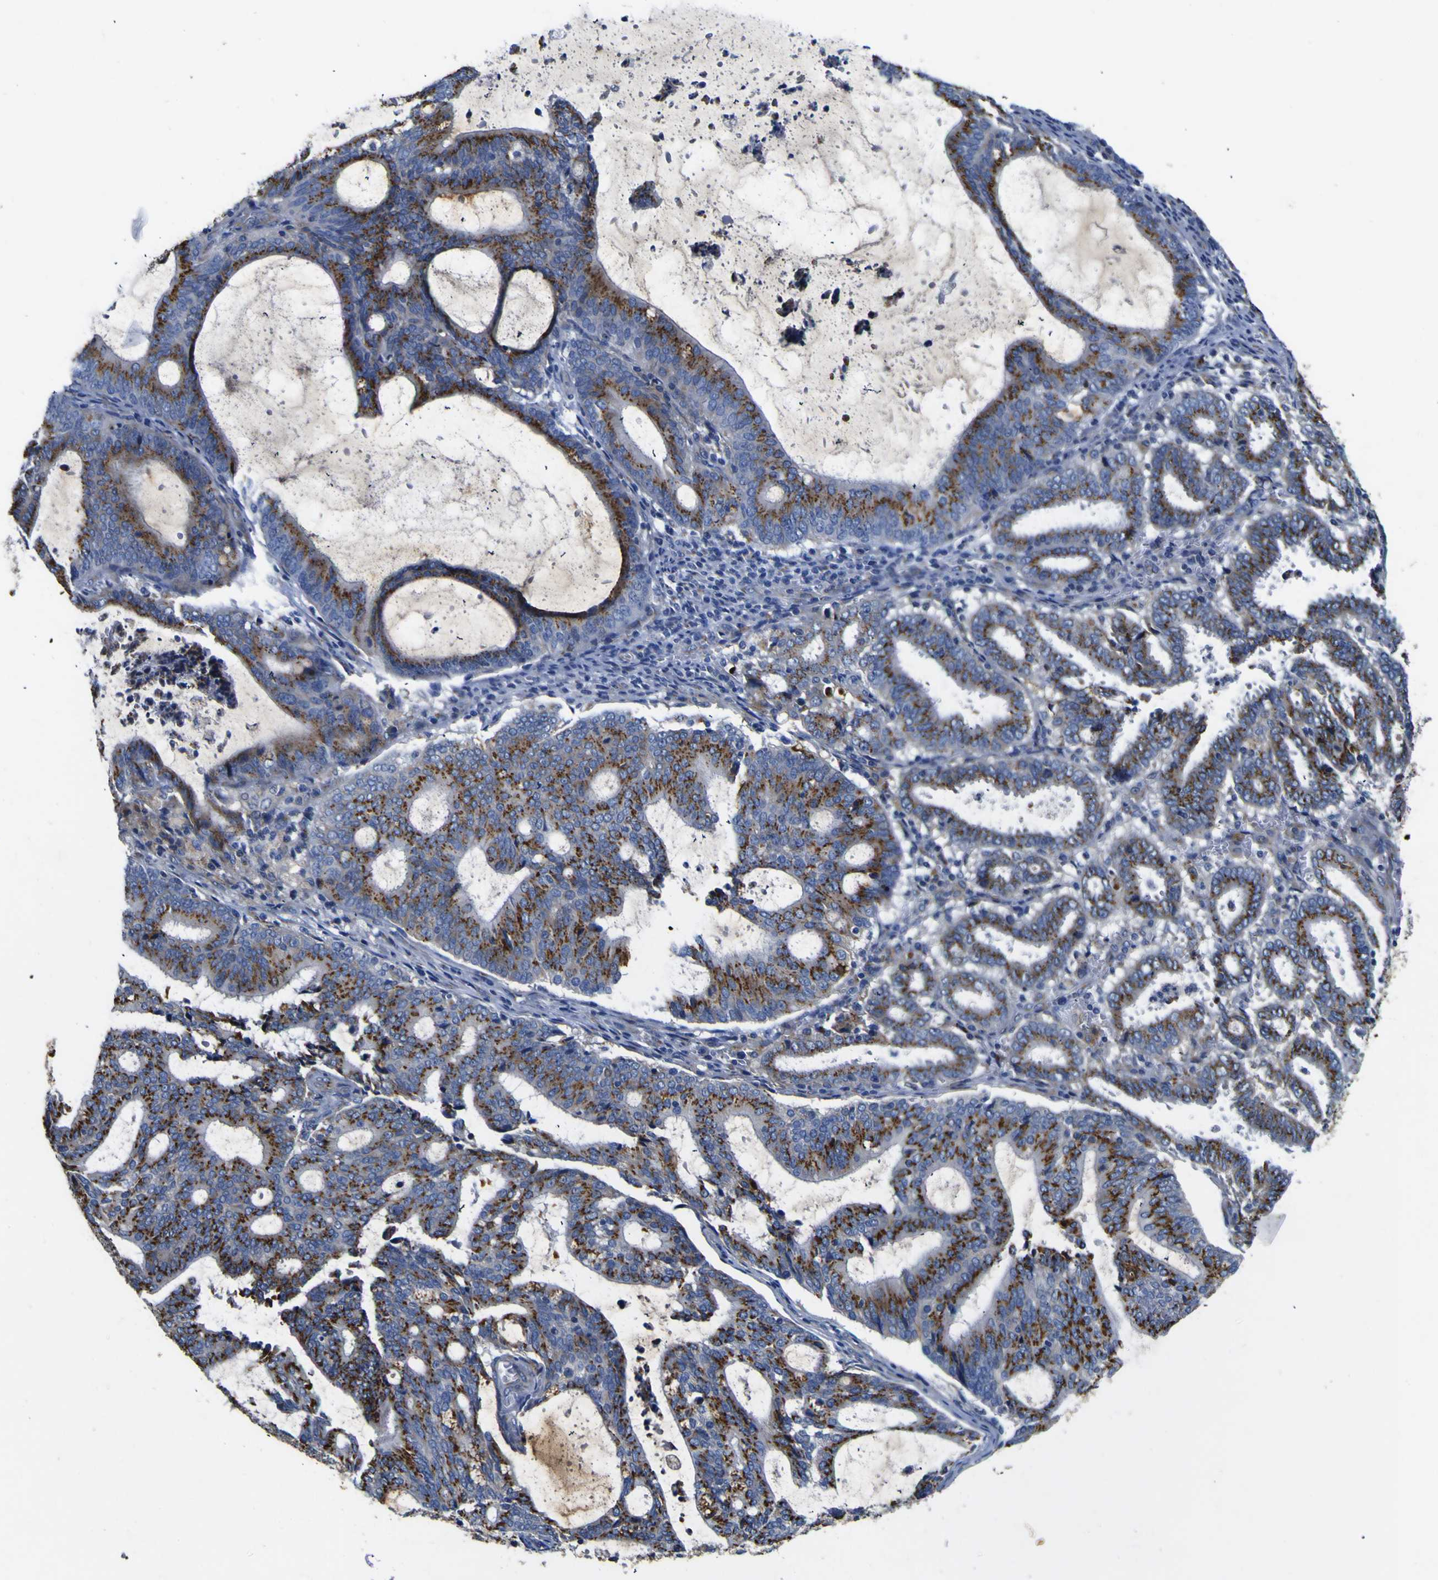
{"staining": {"intensity": "strong", "quantity": ">75%", "location": "cytoplasmic/membranous"}, "tissue": "endometrial cancer", "cell_type": "Tumor cells", "image_type": "cancer", "snomed": [{"axis": "morphology", "description": "Adenocarcinoma, NOS"}, {"axis": "topography", "description": "Uterus"}], "caption": "Adenocarcinoma (endometrial) stained with a protein marker shows strong staining in tumor cells.", "gene": "COA1", "patient": {"sex": "female", "age": 83}}